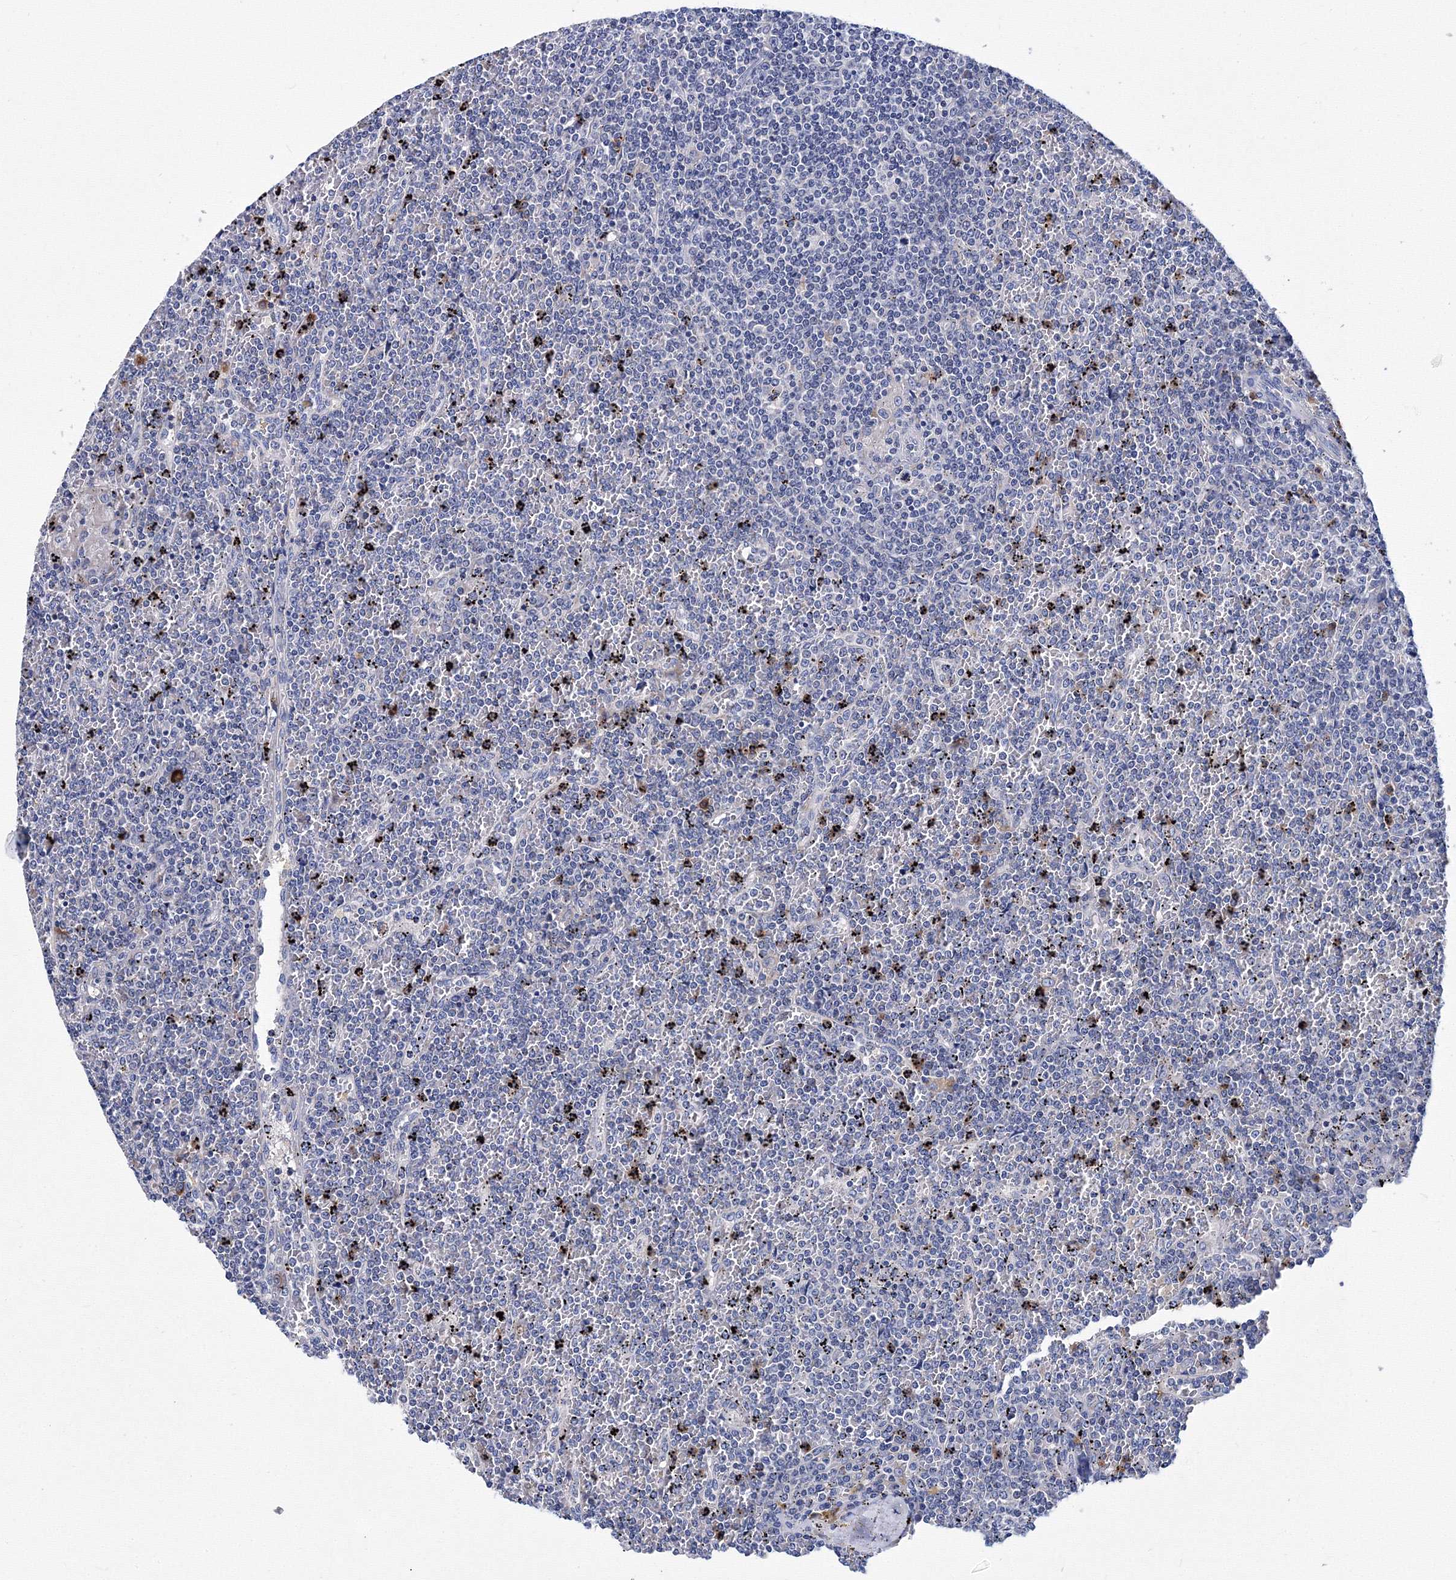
{"staining": {"intensity": "negative", "quantity": "none", "location": "none"}, "tissue": "lymphoma", "cell_type": "Tumor cells", "image_type": "cancer", "snomed": [{"axis": "morphology", "description": "Malignant lymphoma, non-Hodgkin's type, Low grade"}, {"axis": "topography", "description": "Spleen"}], "caption": "DAB immunohistochemical staining of lymphoma demonstrates no significant expression in tumor cells. The staining was performed using DAB (3,3'-diaminobenzidine) to visualize the protein expression in brown, while the nuclei were stained in blue with hematoxylin (Magnification: 20x).", "gene": "TRPM2", "patient": {"sex": "female", "age": 19}}